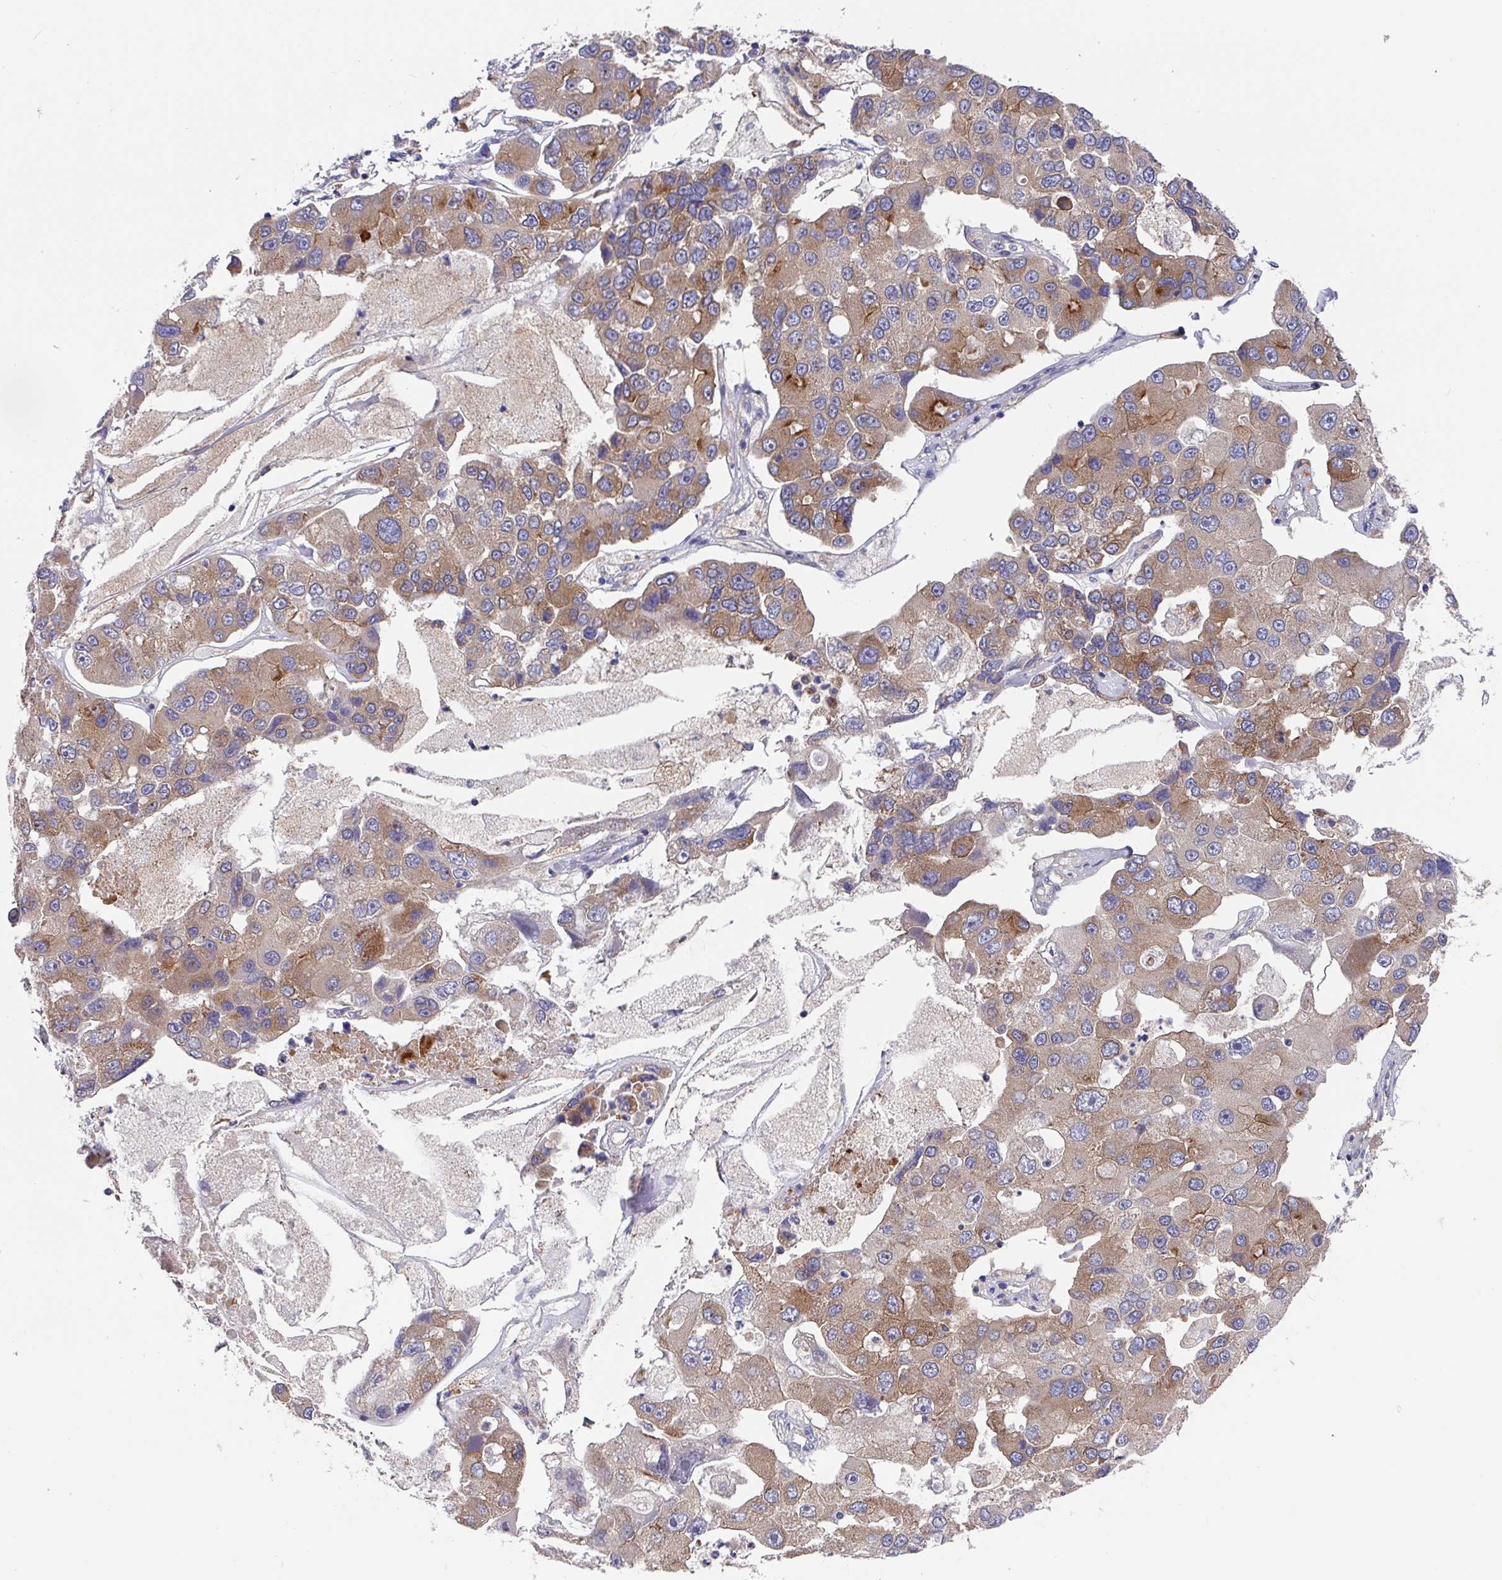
{"staining": {"intensity": "moderate", "quantity": ">75%", "location": "cytoplasmic/membranous"}, "tissue": "lung cancer", "cell_type": "Tumor cells", "image_type": "cancer", "snomed": [{"axis": "morphology", "description": "Adenocarcinoma, NOS"}, {"axis": "topography", "description": "Lung"}], "caption": "This is an image of IHC staining of lung cancer, which shows moderate expression in the cytoplasmic/membranous of tumor cells.", "gene": "EIF4B", "patient": {"sex": "female", "age": 54}}